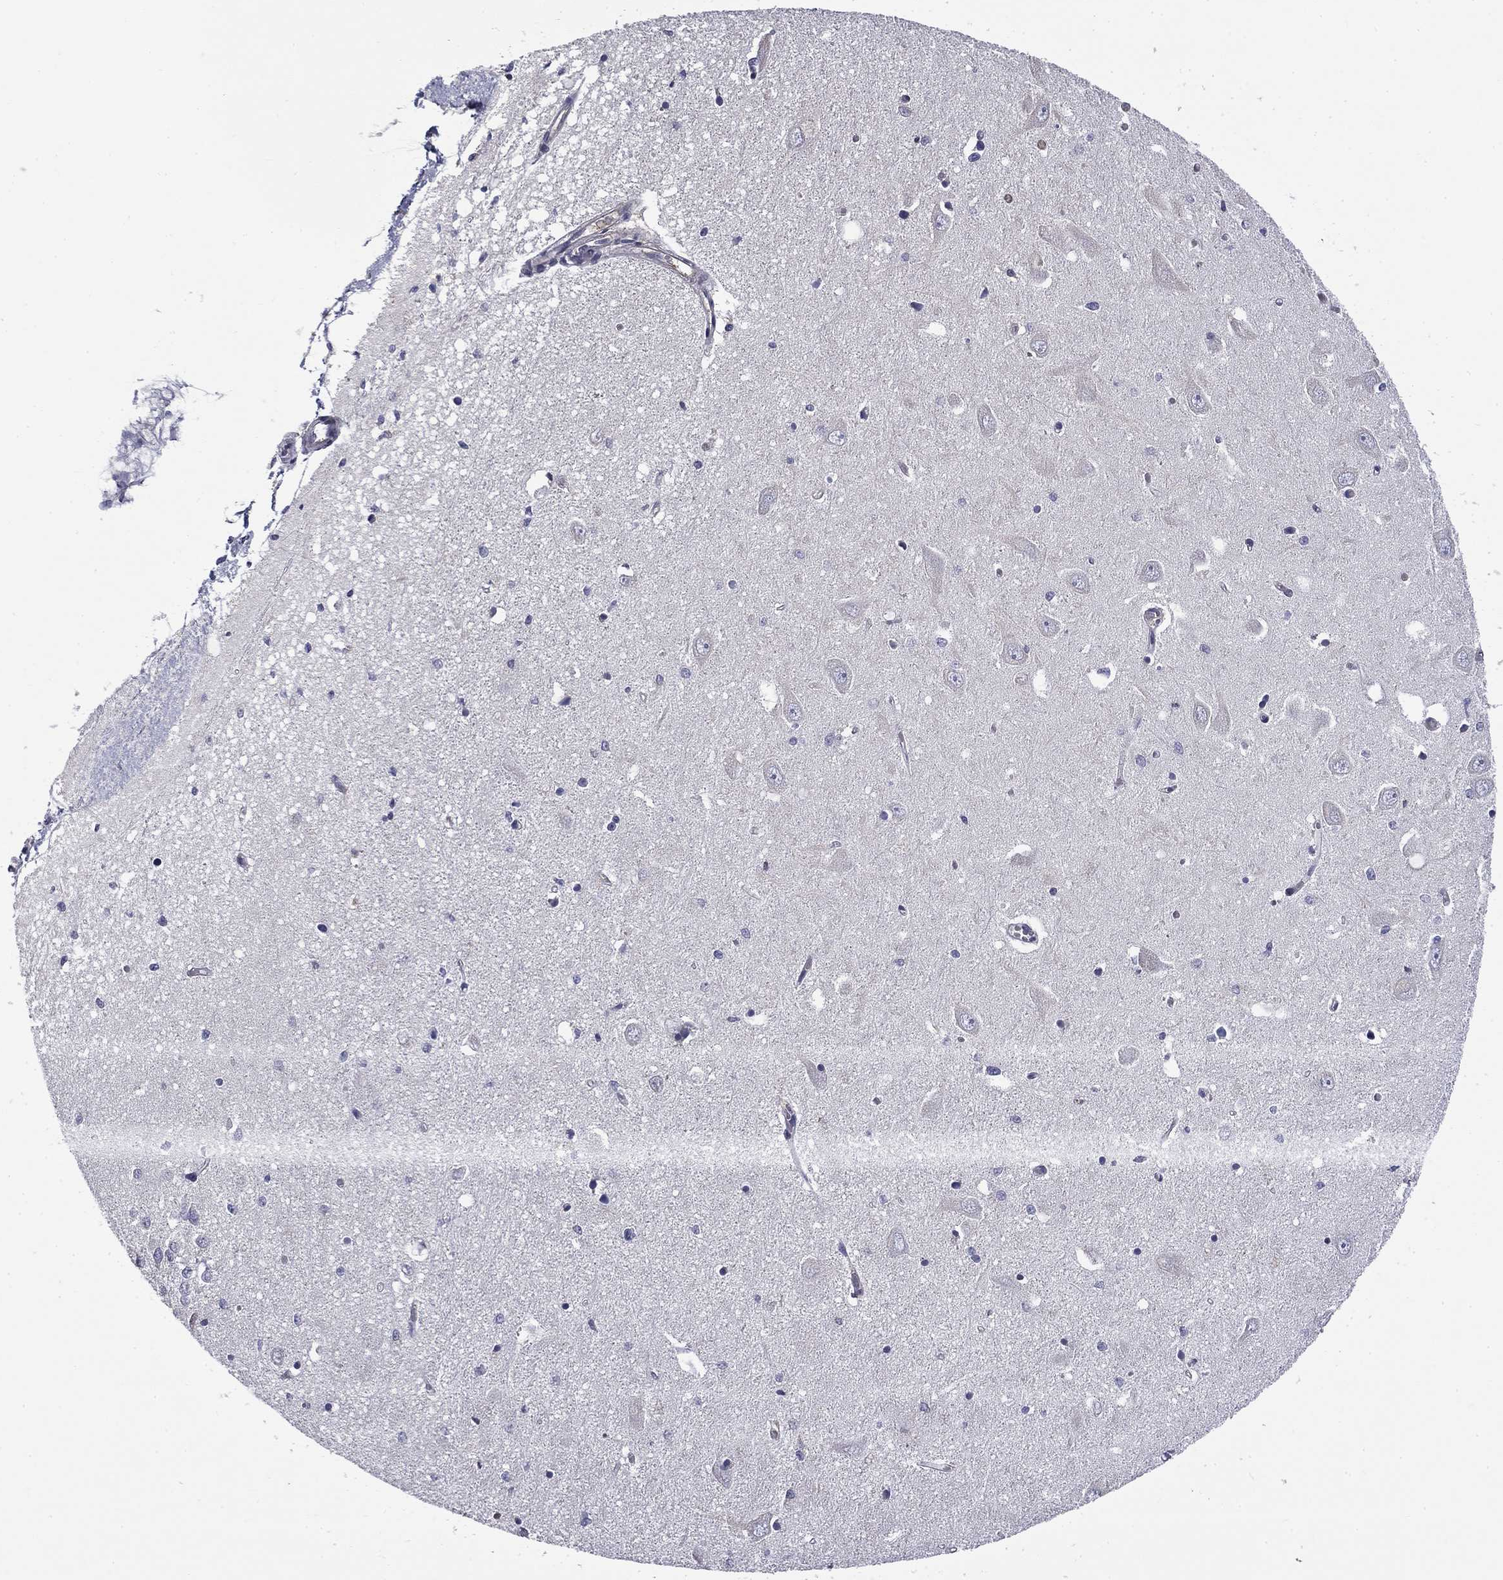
{"staining": {"intensity": "negative", "quantity": "none", "location": "none"}, "tissue": "hippocampus", "cell_type": "Glial cells", "image_type": "normal", "snomed": [{"axis": "morphology", "description": "Normal tissue, NOS"}, {"axis": "topography", "description": "Hippocampus"}], "caption": "High magnification brightfield microscopy of unremarkable hippocampus stained with DAB (3,3'-diaminobenzidine) (brown) and counterstained with hematoxylin (blue): glial cells show no significant staining.", "gene": "ARHGAP45", "patient": {"sex": "female", "age": 64}}